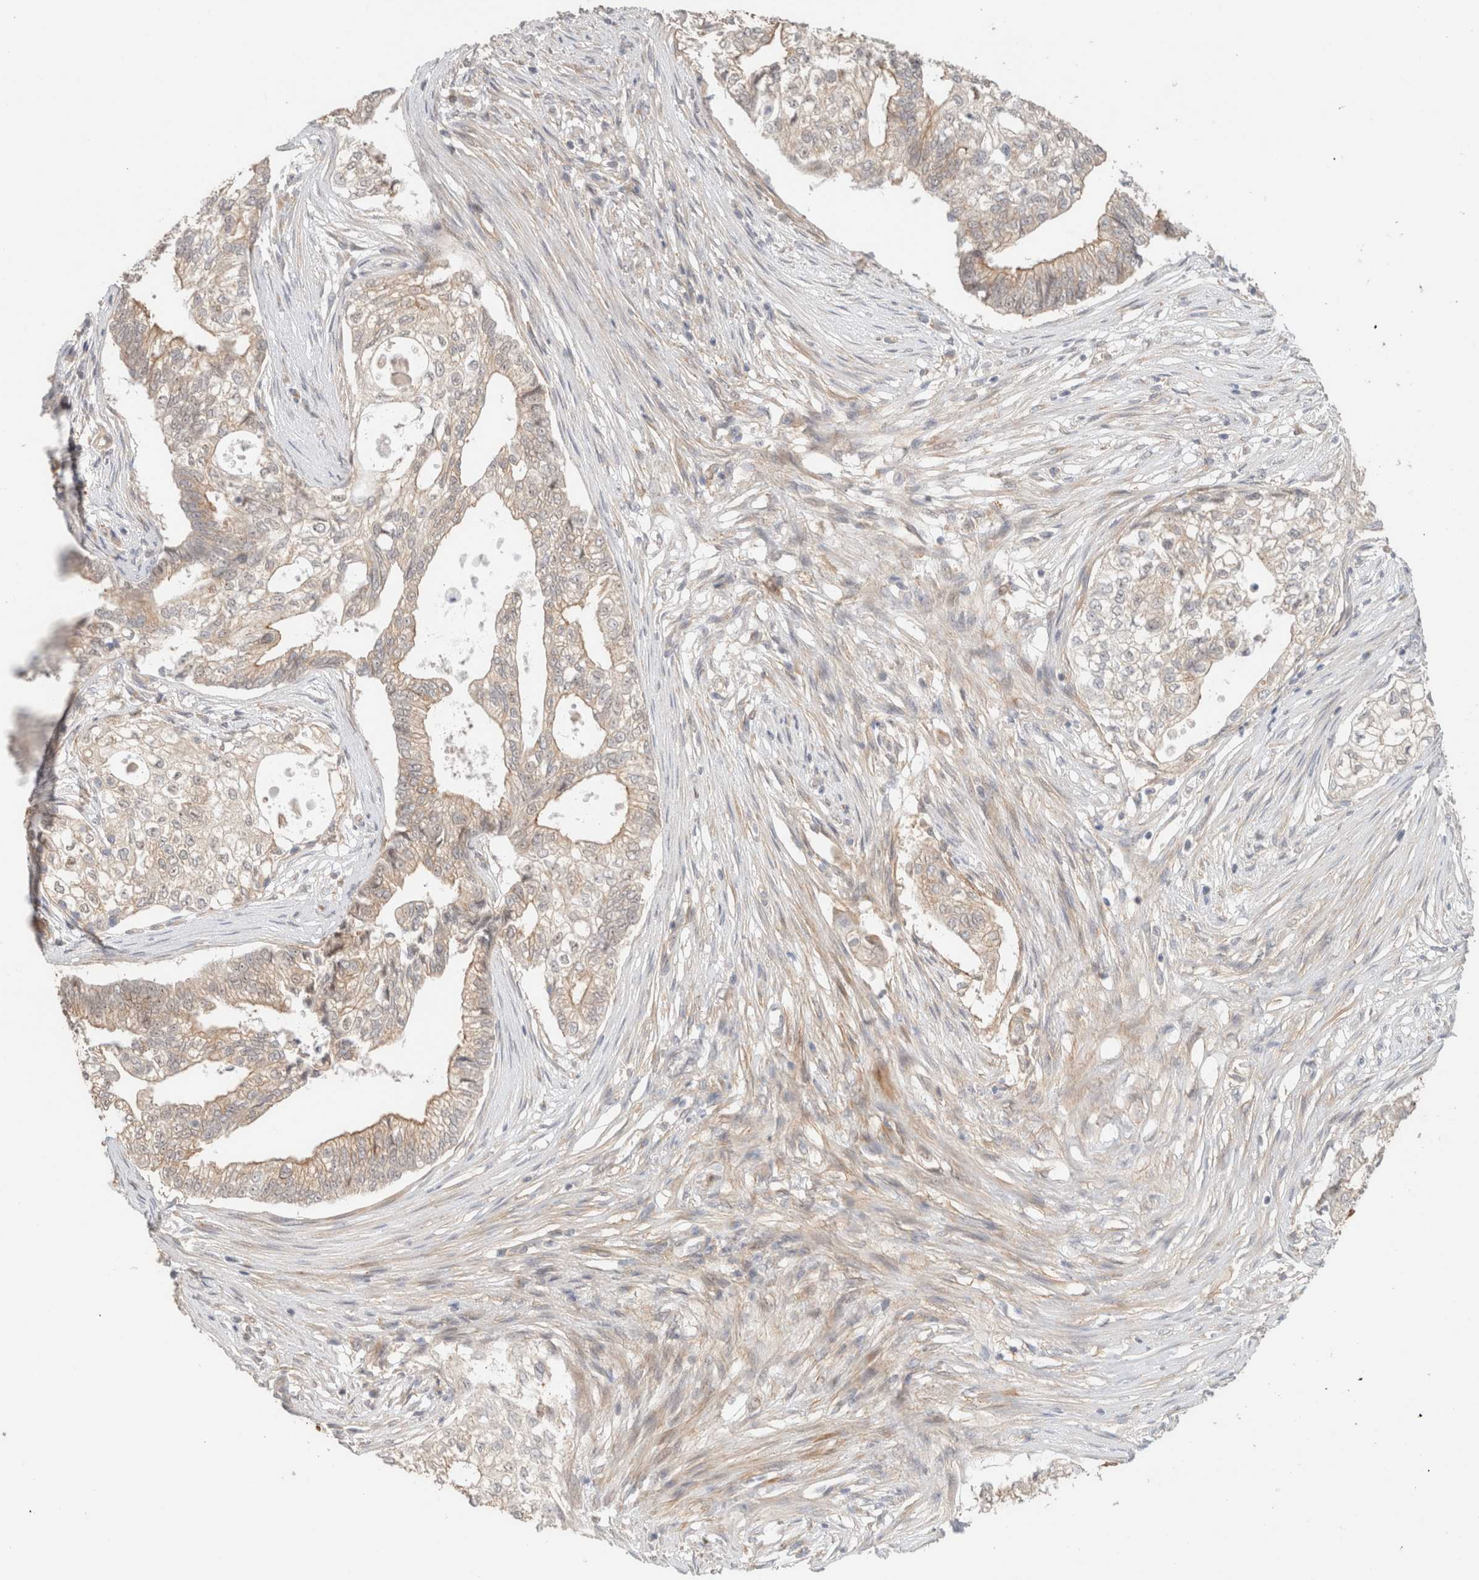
{"staining": {"intensity": "weak", "quantity": "<25%", "location": "cytoplasmic/membranous,nuclear"}, "tissue": "pancreatic cancer", "cell_type": "Tumor cells", "image_type": "cancer", "snomed": [{"axis": "morphology", "description": "Adenocarcinoma, NOS"}, {"axis": "topography", "description": "Pancreas"}], "caption": "The IHC micrograph has no significant expression in tumor cells of pancreatic cancer tissue. (IHC, brightfield microscopy, high magnification).", "gene": "ID3", "patient": {"sex": "male", "age": 72}}